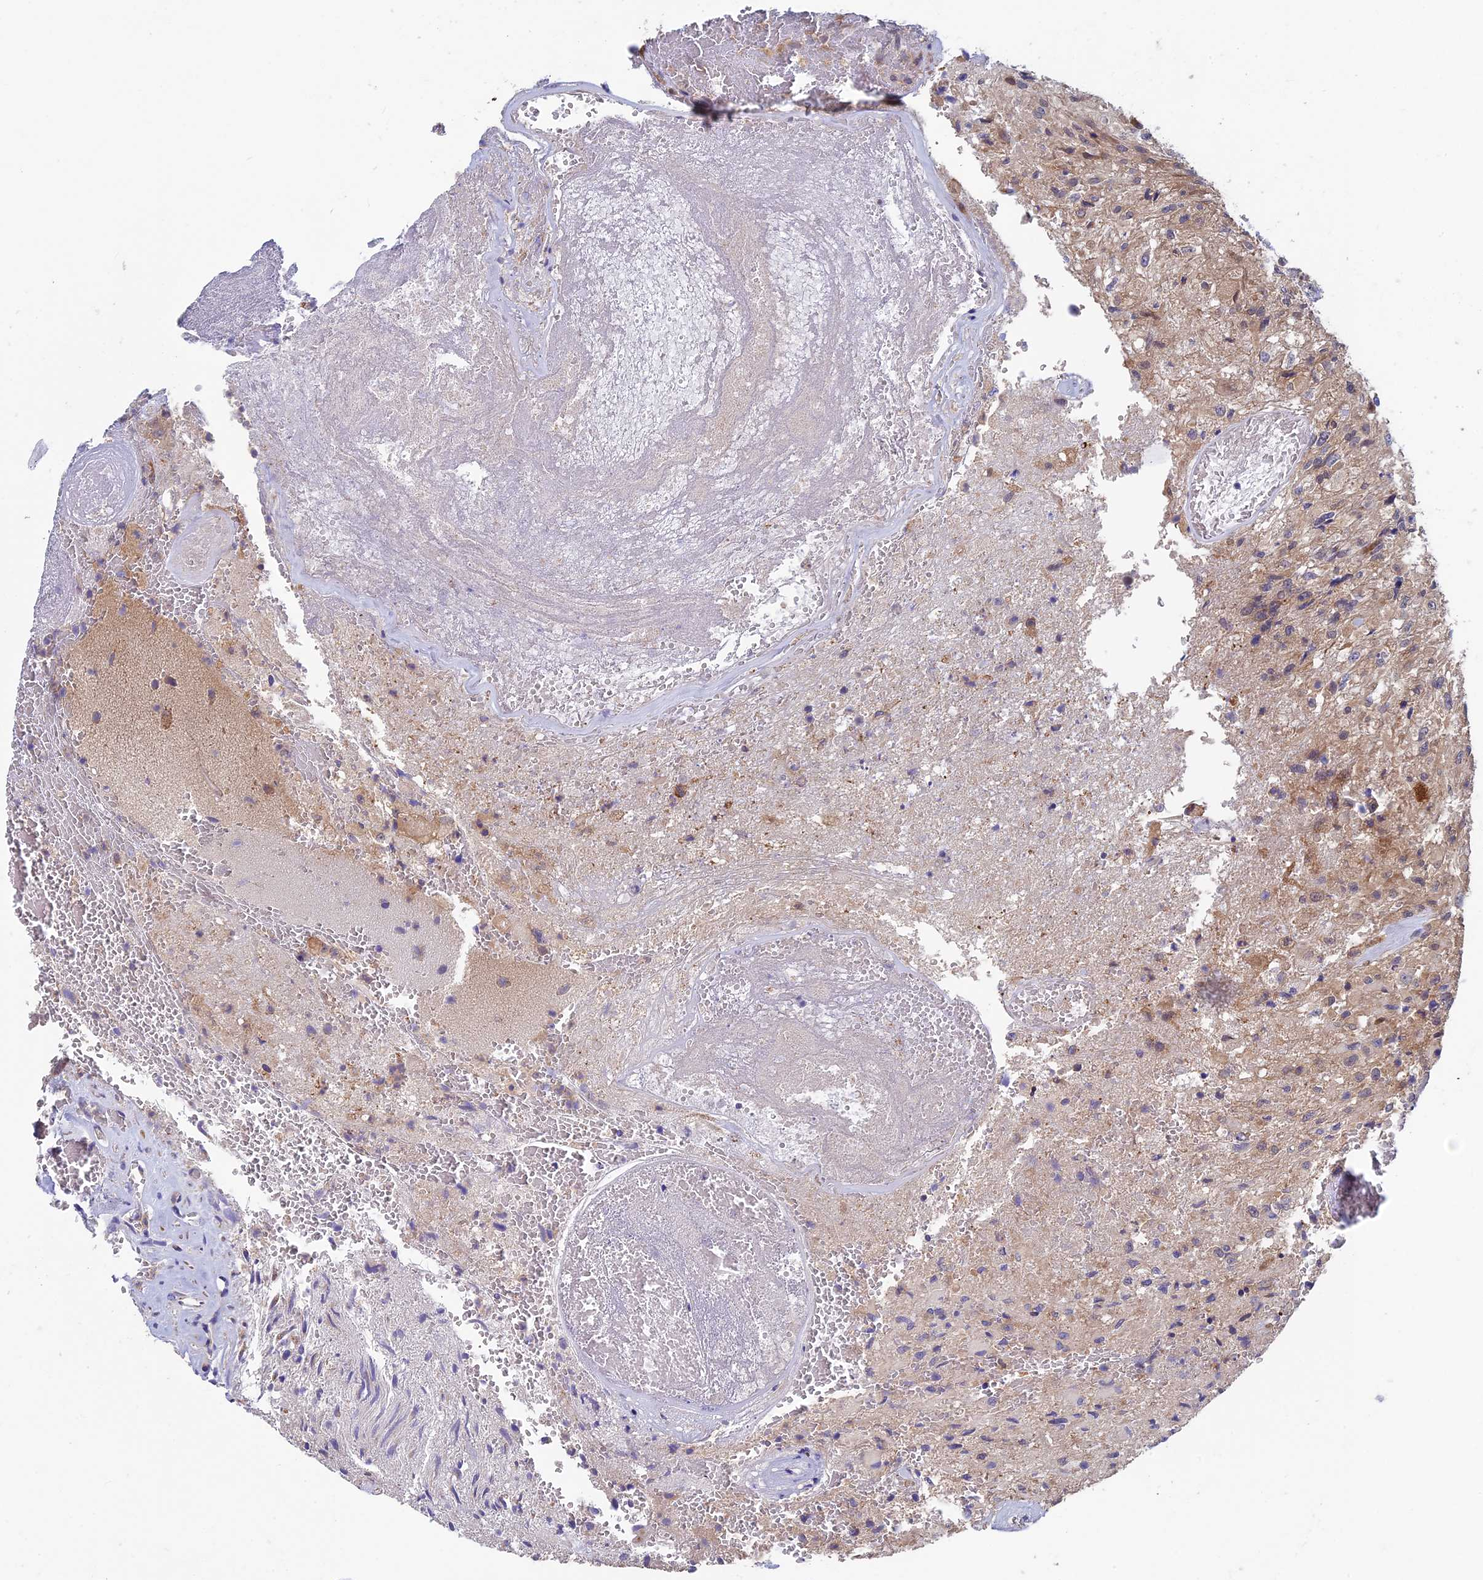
{"staining": {"intensity": "negative", "quantity": "none", "location": "none"}, "tissue": "glioma", "cell_type": "Tumor cells", "image_type": "cancer", "snomed": [{"axis": "morphology", "description": "Glioma, malignant, High grade"}, {"axis": "topography", "description": "Brain"}], "caption": "Image shows no protein expression in tumor cells of malignant glioma (high-grade) tissue. (DAB (3,3'-diaminobenzidine) immunohistochemistry visualized using brightfield microscopy, high magnification).", "gene": "LCMT1", "patient": {"sex": "male", "age": 56}}